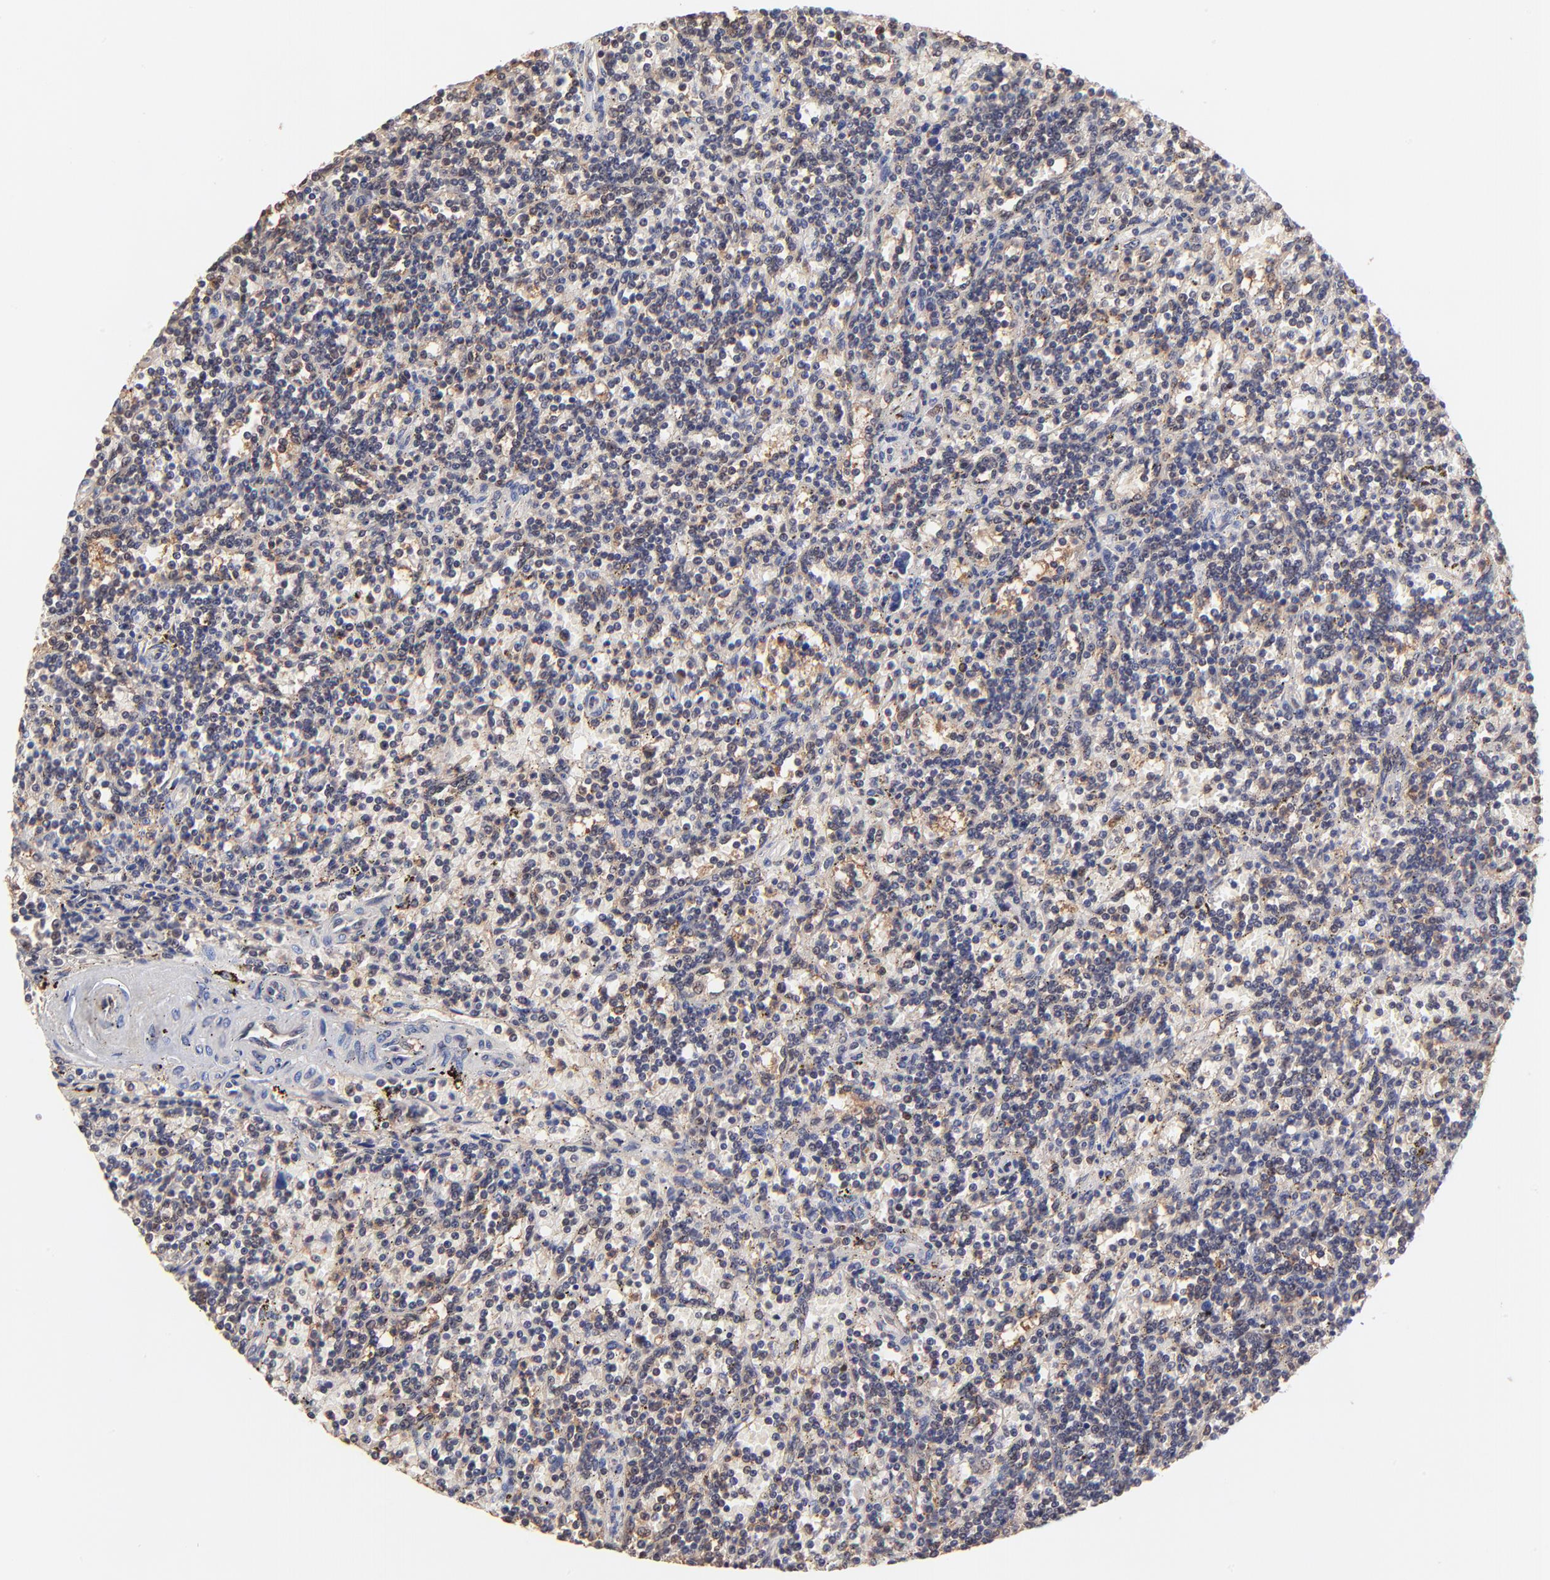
{"staining": {"intensity": "weak", "quantity": "<25%", "location": "cytoplasmic/membranous"}, "tissue": "lymphoma", "cell_type": "Tumor cells", "image_type": "cancer", "snomed": [{"axis": "morphology", "description": "Malignant lymphoma, non-Hodgkin's type, Low grade"}, {"axis": "topography", "description": "Spleen"}], "caption": "The micrograph exhibits no staining of tumor cells in lymphoma. (DAB immunohistochemistry (IHC) visualized using brightfield microscopy, high magnification).", "gene": "PSMA6", "patient": {"sex": "male", "age": 73}}